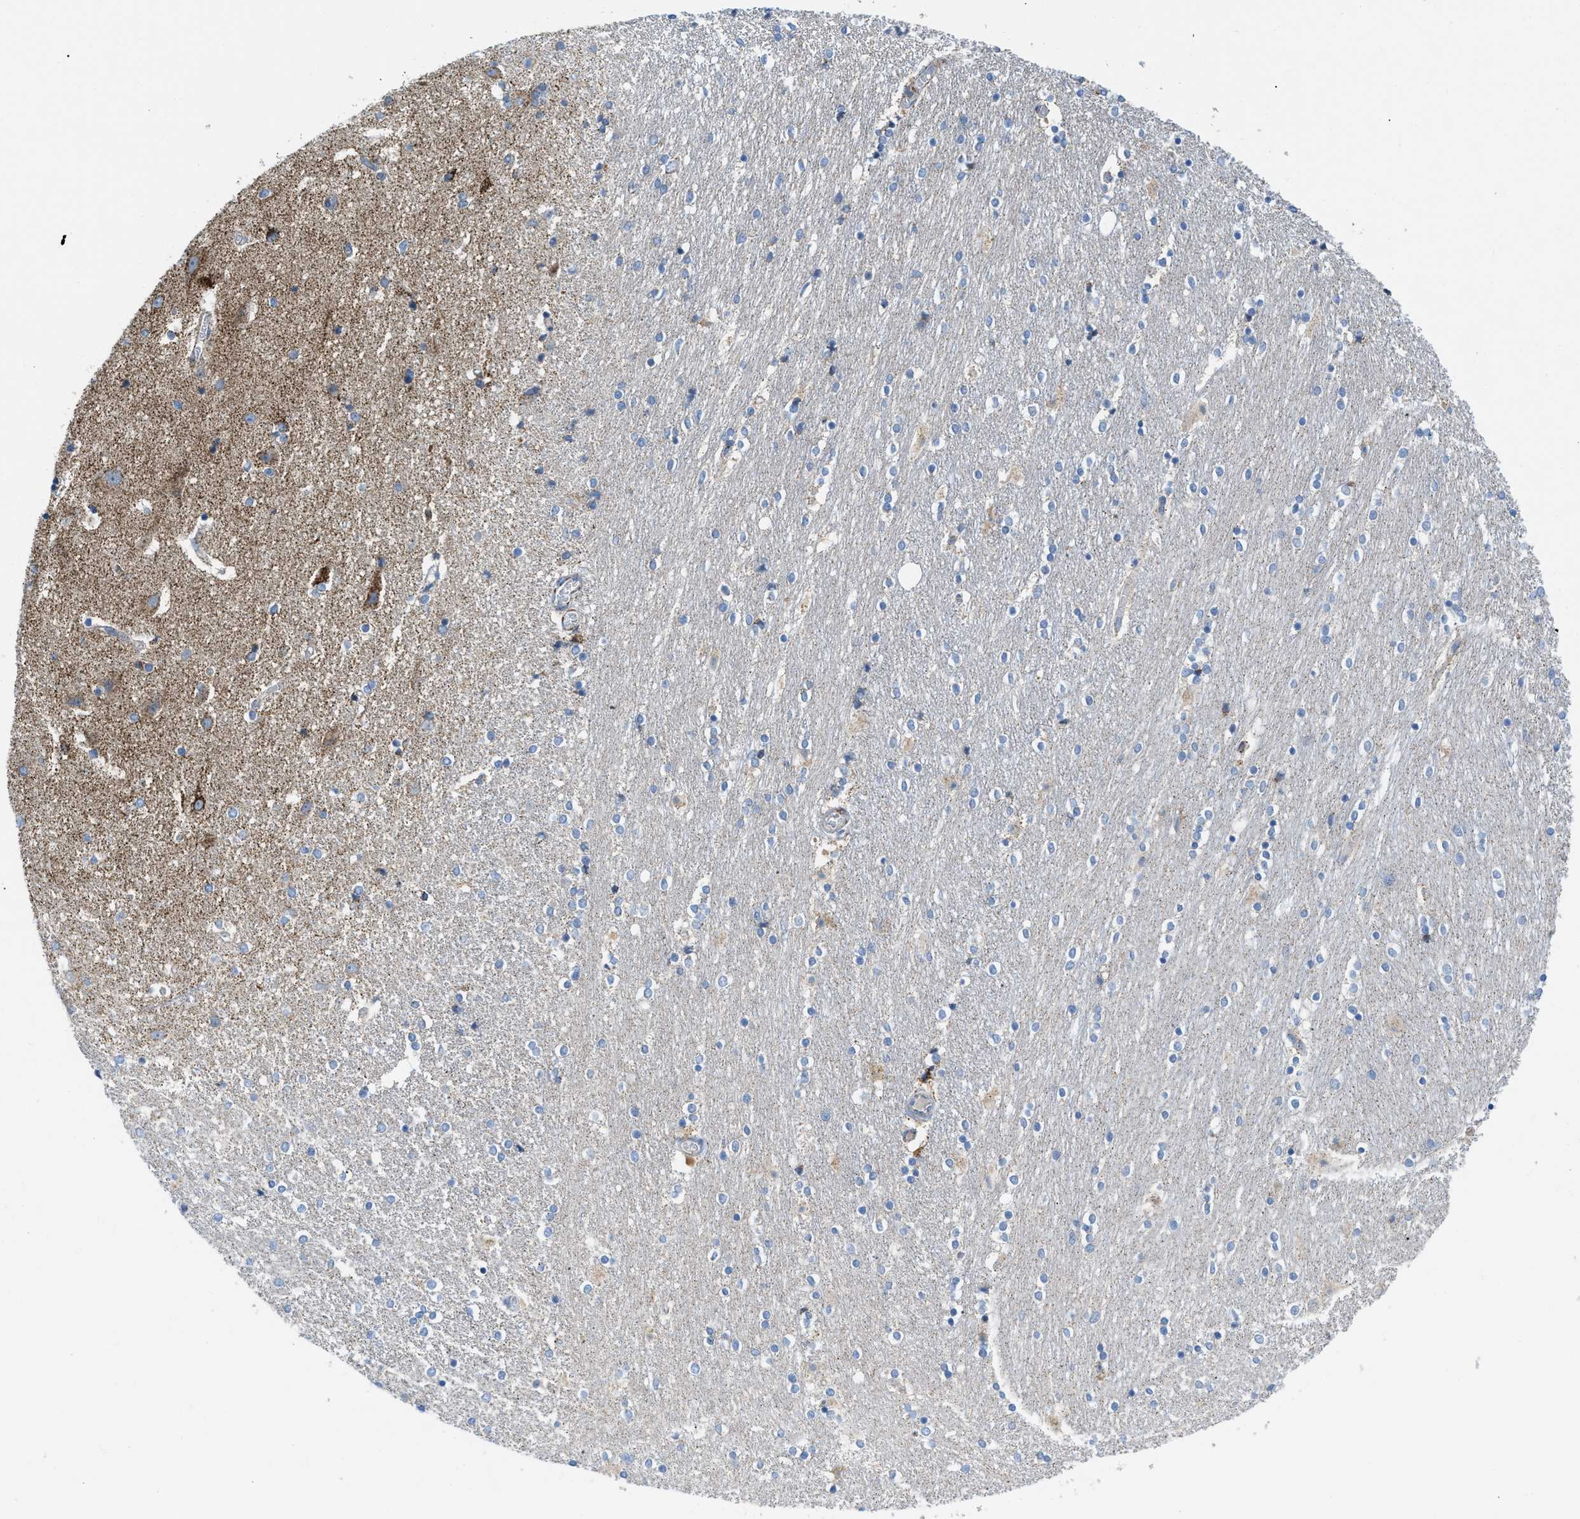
{"staining": {"intensity": "weak", "quantity": "<25%", "location": "cytoplasmic/membranous"}, "tissue": "caudate", "cell_type": "Glial cells", "image_type": "normal", "snomed": [{"axis": "morphology", "description": "Normal tissue, NOS"}, {"axis": "topography", "description": "Lateral ventricle wall"}], "caption": "Immunohistochemistry (IHC) photomicrograph of benign caudate: human caudate stained with DAB (3,3'-diaminobenzidine) shows no significant protein positivity in glial cells.", "gene": "RBBP9", "patient": {"sex": "female", "age": 54}}